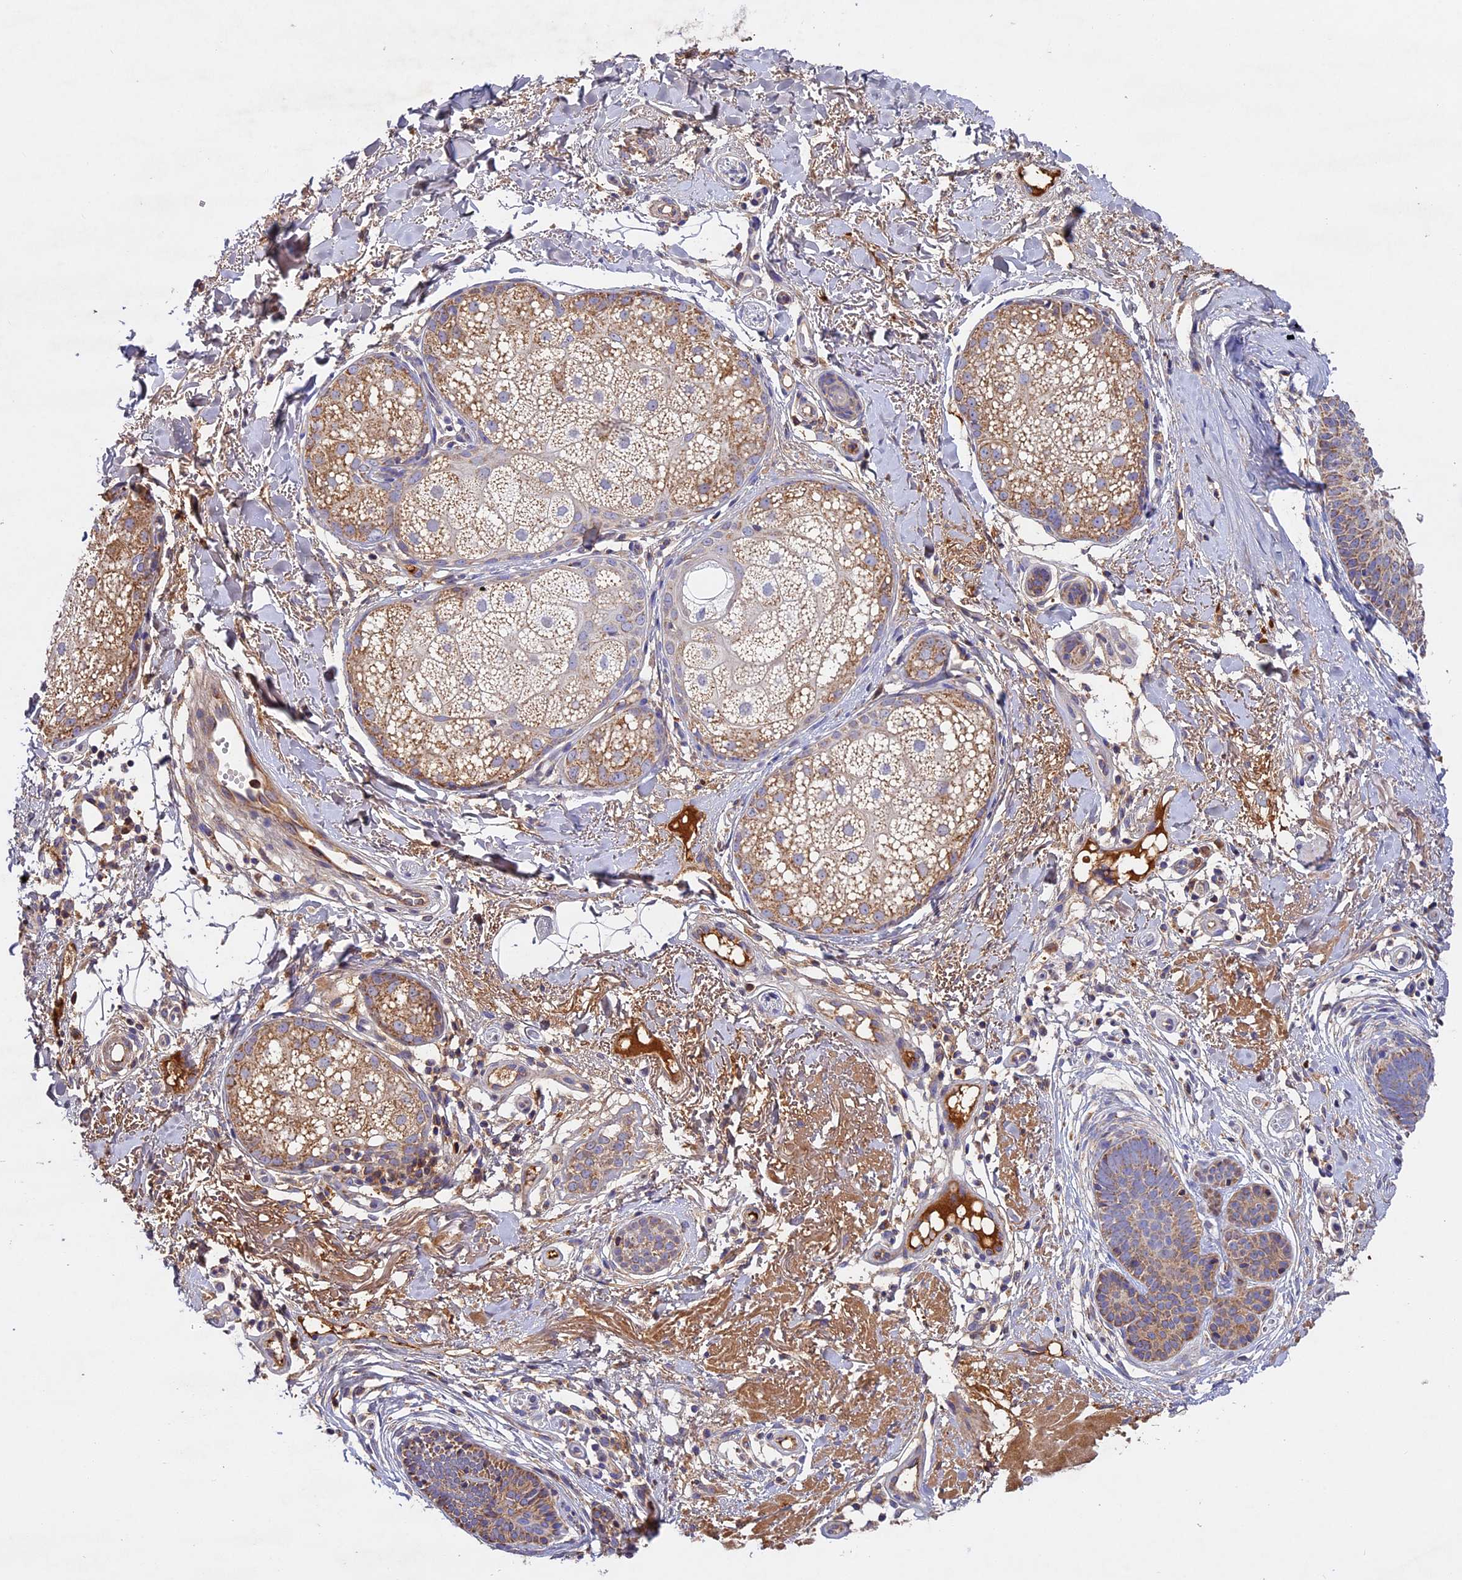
{"staining": {"intensity": "moderate", "quantity": ">75%", "location": "cytoplasmic/membranous"}, "tissue": "skin cancer", "cell_type": "Tumor cells", "image_type": "cancer", "snomed": [{"axis": "morphology", "description": "Basal cell carcinoma"}, {"axis": "topography", "description": "Skin"}], "caption": "The micrograph displays a brown stain indicating the presence of a protein in the cytoplasmic/membranous of tumor cells in skin cancer (basal cell carcinoma).", "gene": "OCEL1", "patient": {"sex": "female", "age": 60}}